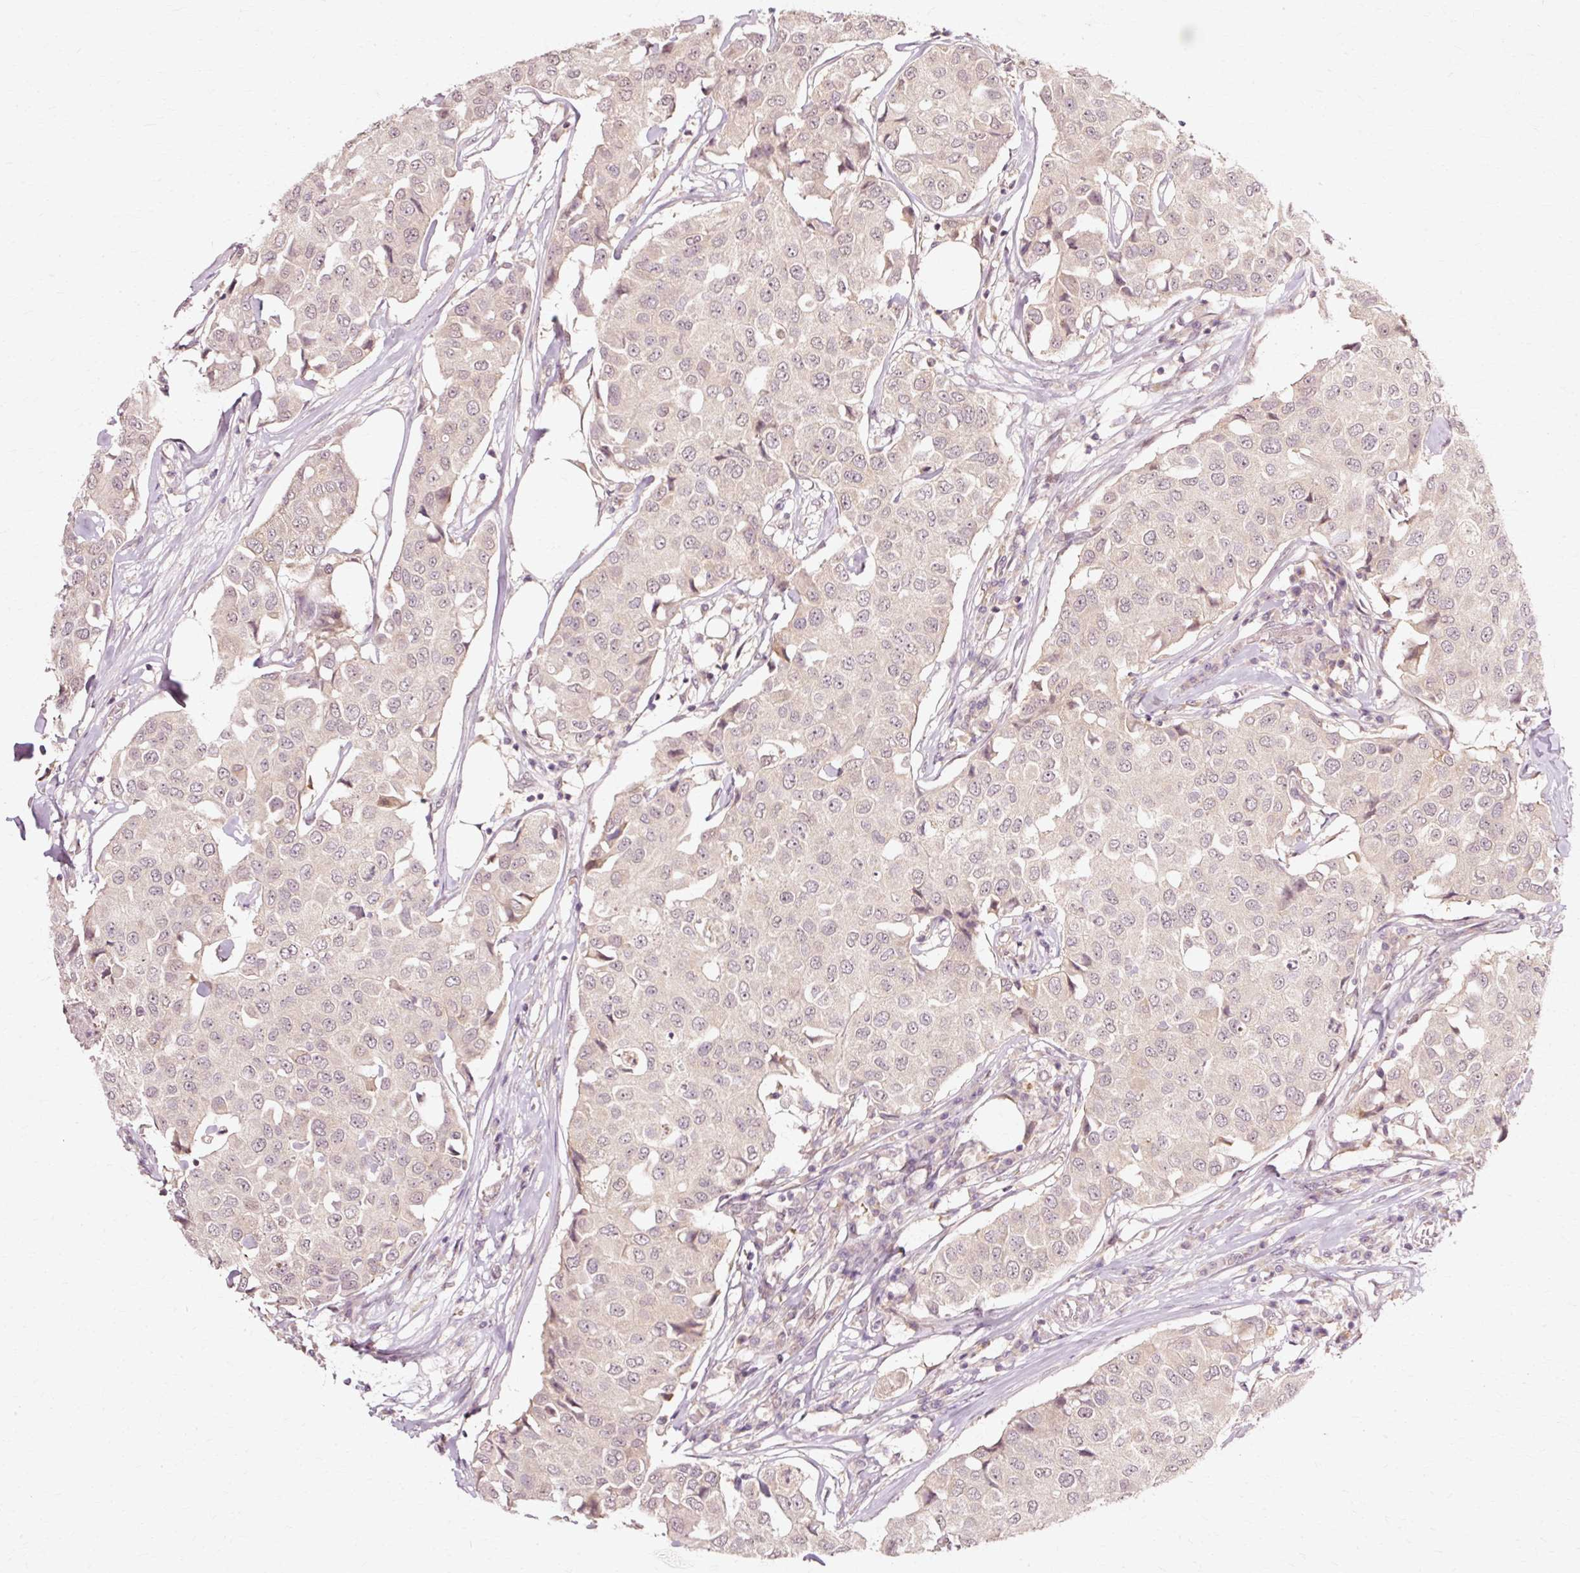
{"staining": {"intensity": "negative", "quantity": "none", "location": "none"}, "tissue": "breast cancer", "cell_type": "Tumor cells", "image_type": "cancer", "snomed": [{"axis": "morphology", "description": "Duct carcinoma"}, {"axis": "topography", "description": "Breast"}], "caption": "Protein analysis of breast cancer (intraductal carcinoma) shows no significant expression in tumor cells. The staining is performed using DAB brown chromogen with nuclei counter-stained in using hematoxylin.", "gene": "RGPD5", "patient": {"sex": "female", "age": 80}}